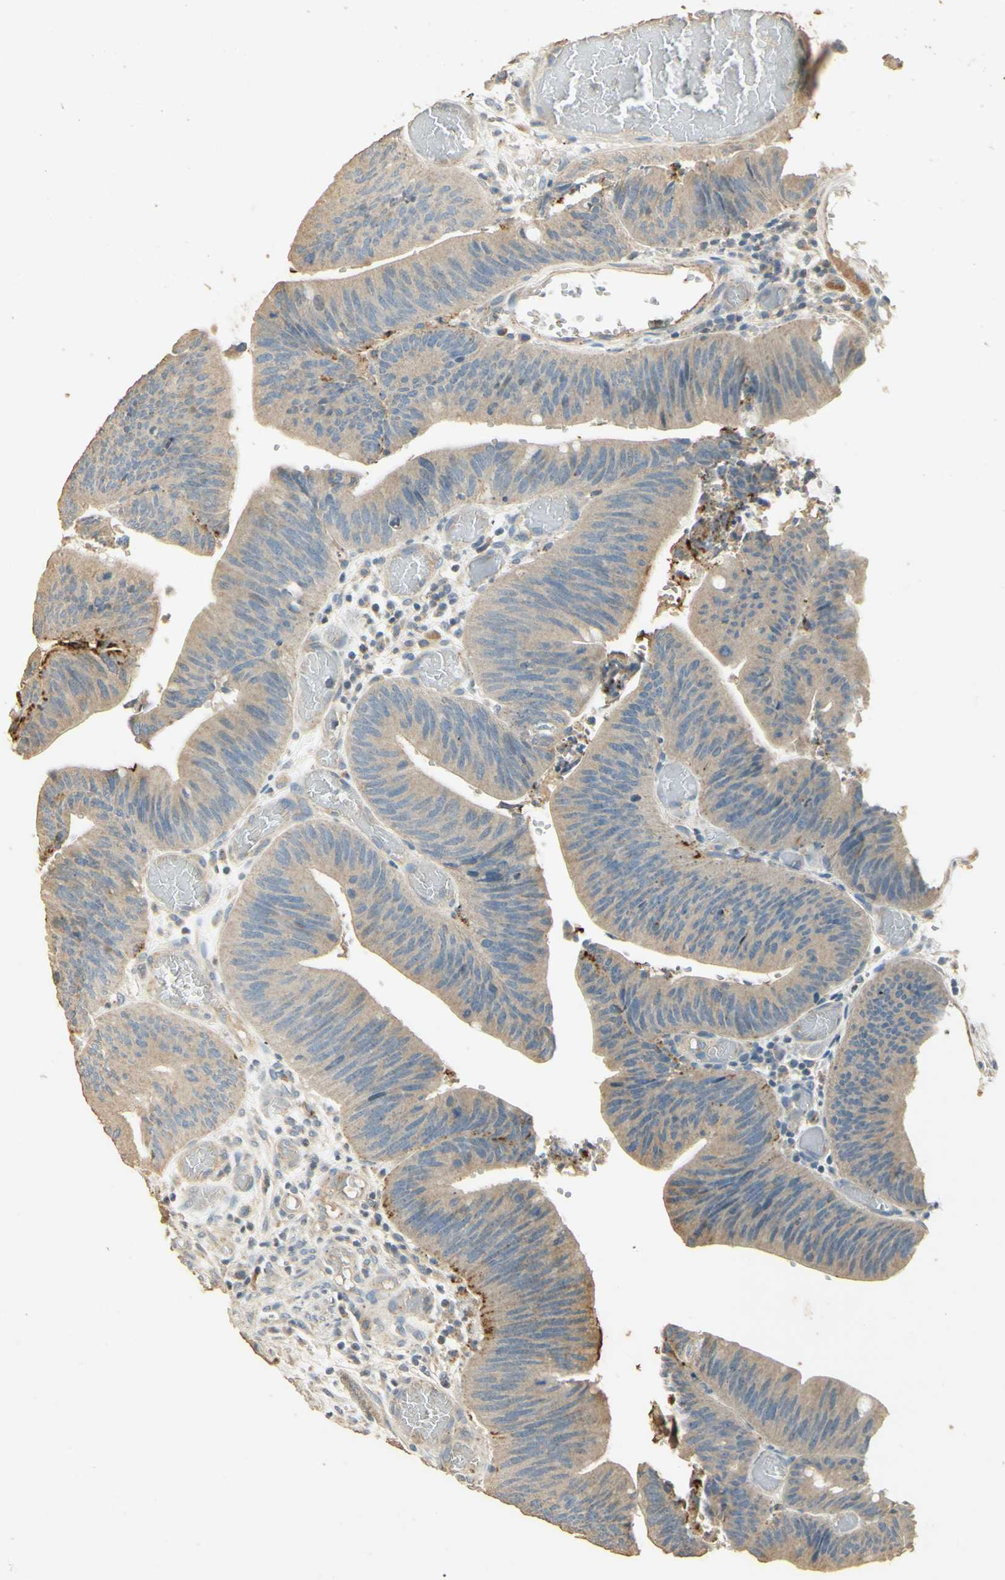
{"staining": {"intensity": "negative", "quantity": "none", "location": "none"}, "tissue": "colorectal cancer", "cell_type": "Tumor cells", "image_type": "cancer", "snomed": [{"axis": "morphology", "description": "Adenocarcinoma, NOS"}, {"axis": "topography", "description": "Rectum"}], "caption": "An IHC micrograph of colorectal cancer (adenocarcinoma) is shown. There is no staining in tumor cells of colorectal cancer (adenocarcinoma). The staining was performed using DAB to visualize the protein expression in brown, while the nuclei were stained in blue with hematoxylin (Magnification: 20x).", "gene": "ARHGEF17", "patient": {"sex": "female", "age": 66}}